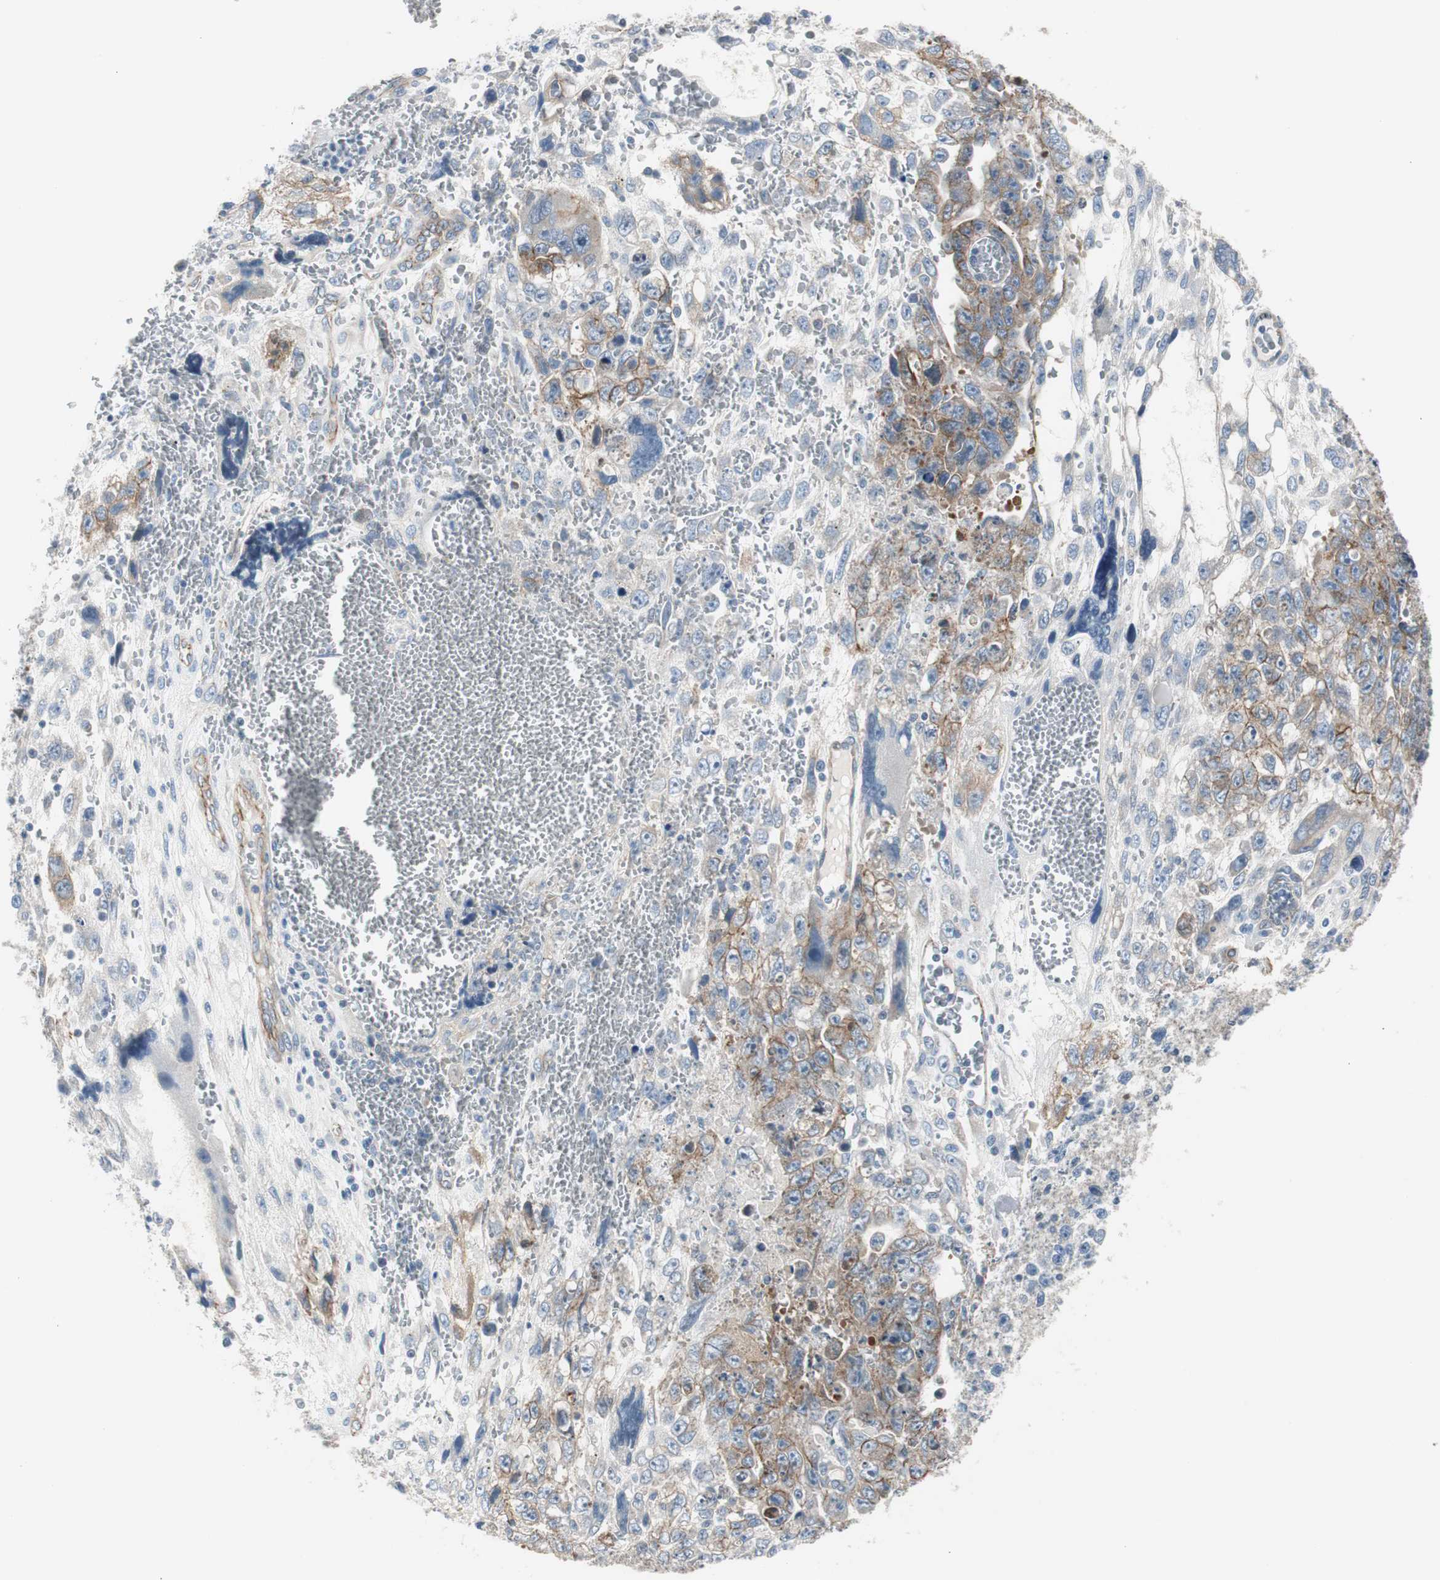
{"staining": {"intensity": "moderate", "quantity": ">75%", "location": "cytoplasmic/membranous"}, "tissue": "testis cancer", "cell_type": "Tumor cells", "image_type": "cancer", "snomed": [{"axis": "morphology", "description": "Carcinoma, Embryonal, NOS"}, {"axis": "topography", "description": "Testis"}], "caption": "Protein expression analysis of embryonal carcinoma (testis) reveals moderate cytoplasmic/membranous positivity in about >75% of tumor cells. The protein of interest is stained brown, and the nuclei are stained in blue (DAB IHC with brightfield microscopy, high magnification).", "gene": "STXBP4", "patient": {"sex": "male", "age": 28}}